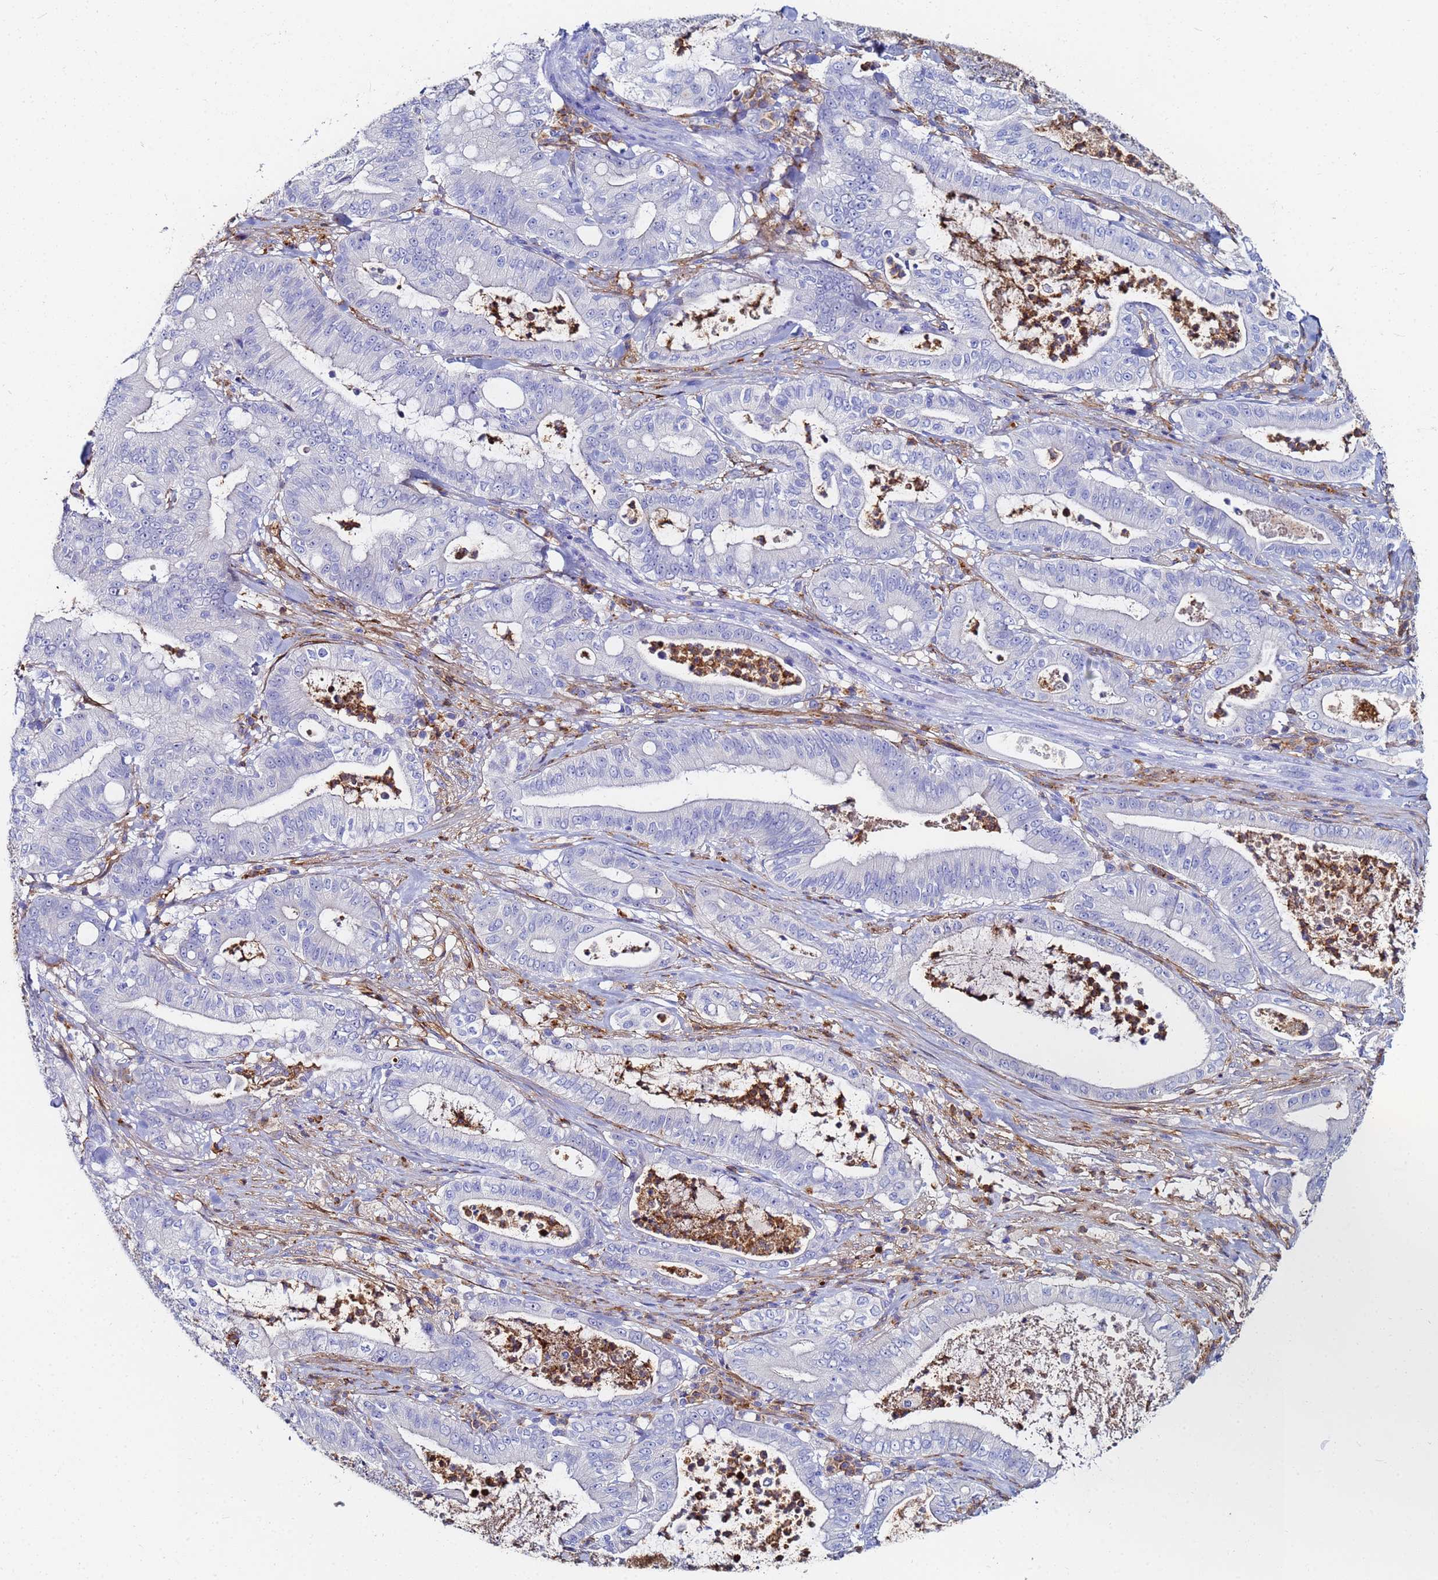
{"staining": {"intensity": "negative", "quantity": "none", "location": "none"}, "tissue": "pancreatic cancer", "cell_type": "Tumor cells", "image_type": "cancer", "snomed": [{"axis": "morphology", "description": "Adenocarcinoma, NOS"}, {"axis": "topography", "description": "Pancreas"}], "caption": "DAB immunohistochemical staining of pancreatic adenocarcinoma reveals no significant expression in tumor cells. Brightfield microscopy of immunohistochemistry stained with DAB (brown) and hematoxylin (blue), captured at high magnification.", "gene": "BASP1", "patient": {"sex": "male", "age": 71}}